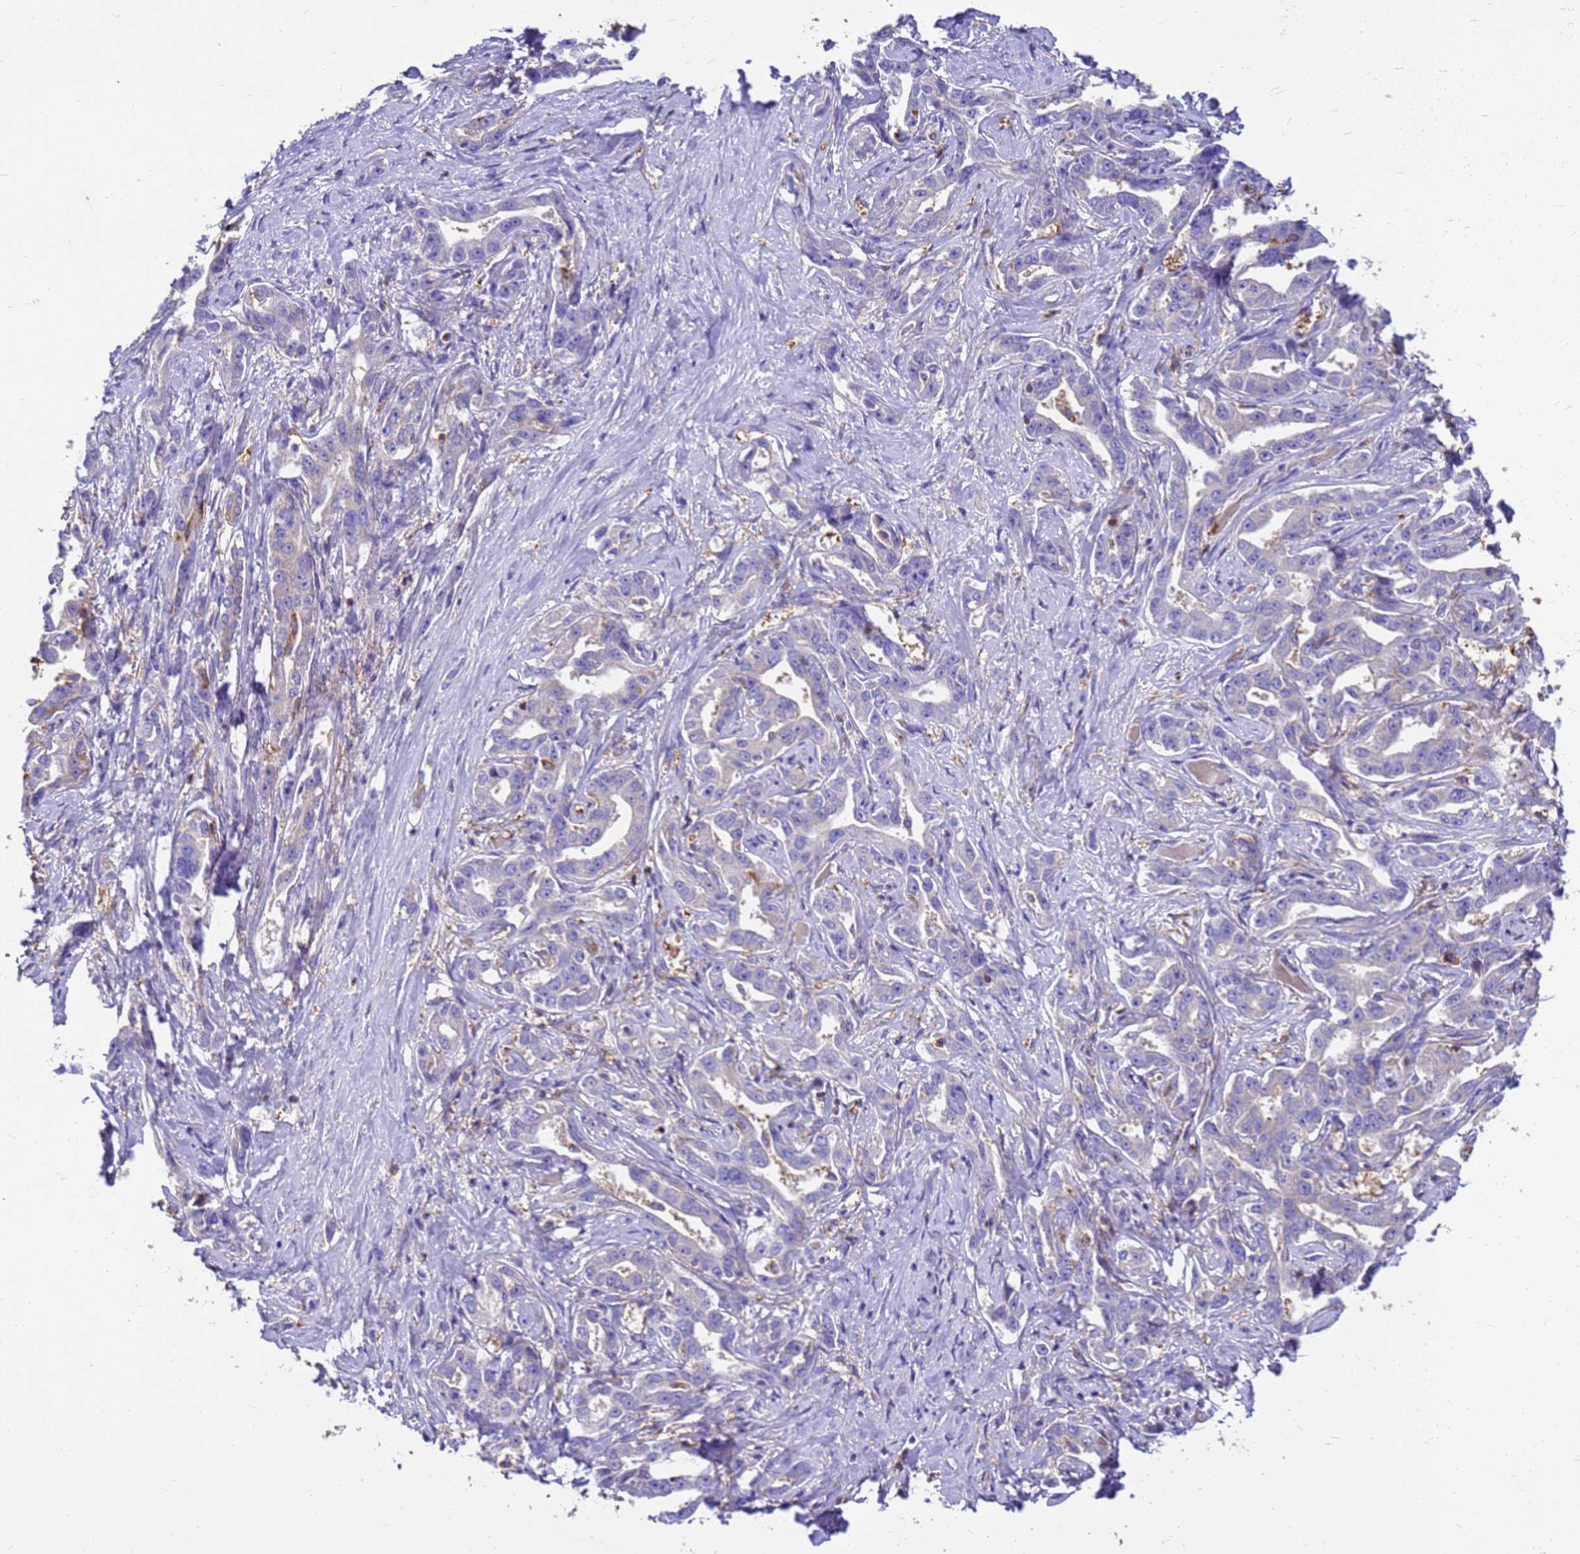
{"staining": {"intensity": "negative", "quantity": "none", "location": "none"}, "tissue": "liver cancer", "cell_type": "Tumor cells", "image_type": "cancer", "snomed": [{"axis": "morphology", "description": "Cholangiocarcinoma"}, {"axis": "topography", "description": "Liver"}], "caption": "The image demonstrates no significant expression in tumor cells of cholangiocarcinoma (liver). (DAB immunohistochemistry visualized using brightfield microscopy, high magnification).", "gene": "ZNF235", "patient": {"sex": "male", "age": 59}}